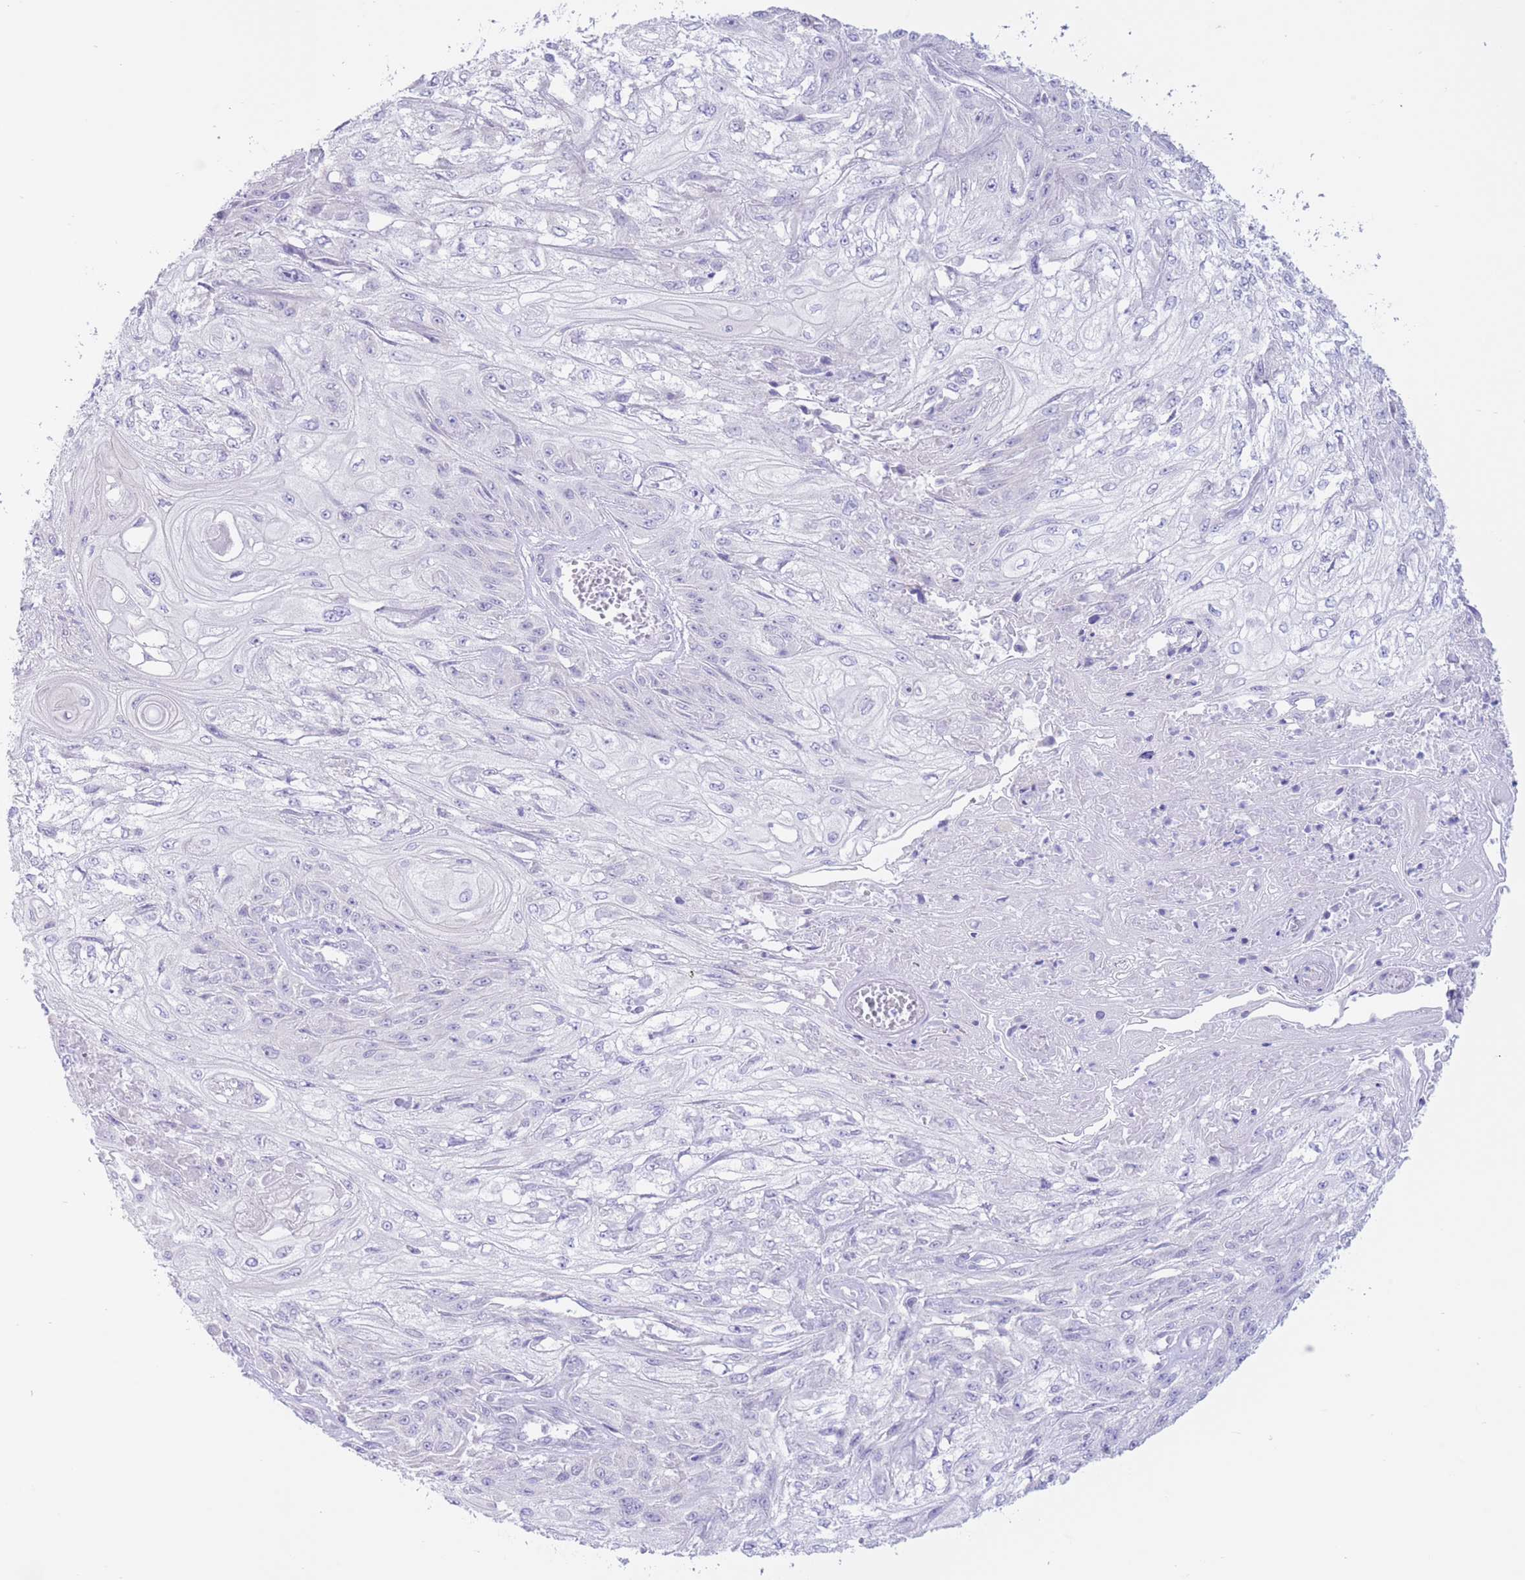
{"staining": {"intensity": "negative", "quantity": "none", "location": "none"}, "tissue": "skin cancer", "cell_type": "Tumor cells", "image_type": "cancer", "snomed": [{"axis": "morphology", "description": "Squamous cell carcinoma, NOS"}, {"axis": "morphology", "description": "Squamous cell carcinoma, metastatic, NOS"}, {"axis": "topography", "description": "Skin"}, {"axis": "topography", "description": "Lymph node"}], "caption": "Micrograph shows no protein staining in tumor cells of skin squamous cell carcinoma tissue.", "gene": "FAH", "patient": {"sex": "male", "age": 75}}